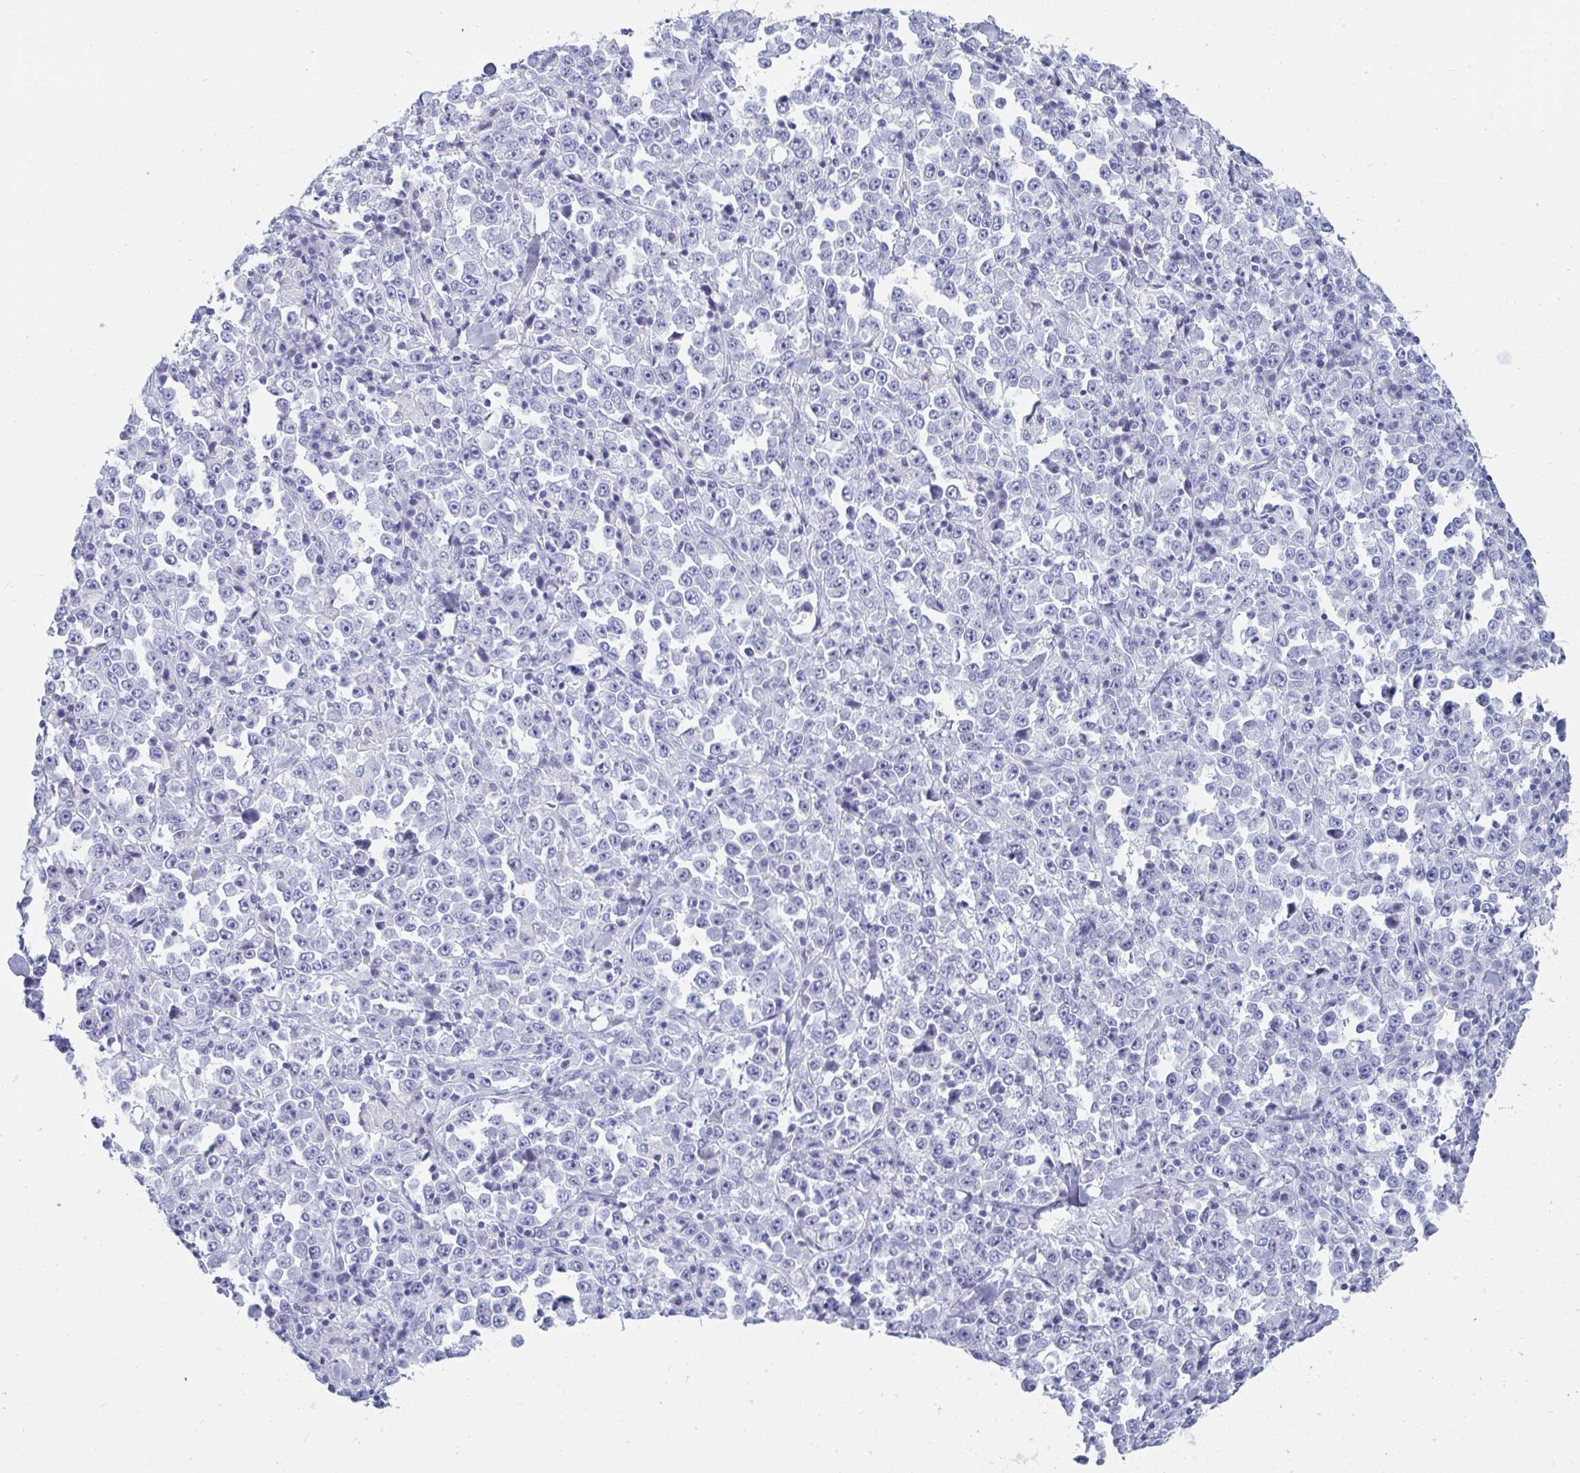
{"staining": {"intensity": "negative", "quantity": "none", "location": "none"}, "tissue": "stomach cancer", "cell_type": "Tumor cells", "image_type": "cancer", "snomed": [{"axis": "morphology", "description": "Normal tissue, NOS"}, {"axis": "morphology", "description": "Adenocarcinoma, NOS"}, {"axis": "topography", "description": "Stomach, upper"}, {"axis": "topography", "description": "Stomach"}], "caption": "A photomicrograph of adenocarcinoma (stomach) stained for a protein exhibits no brown staining in tumor cells.", "gene": "PRDM9", "patient": {"sex": "male", "age": 59}}